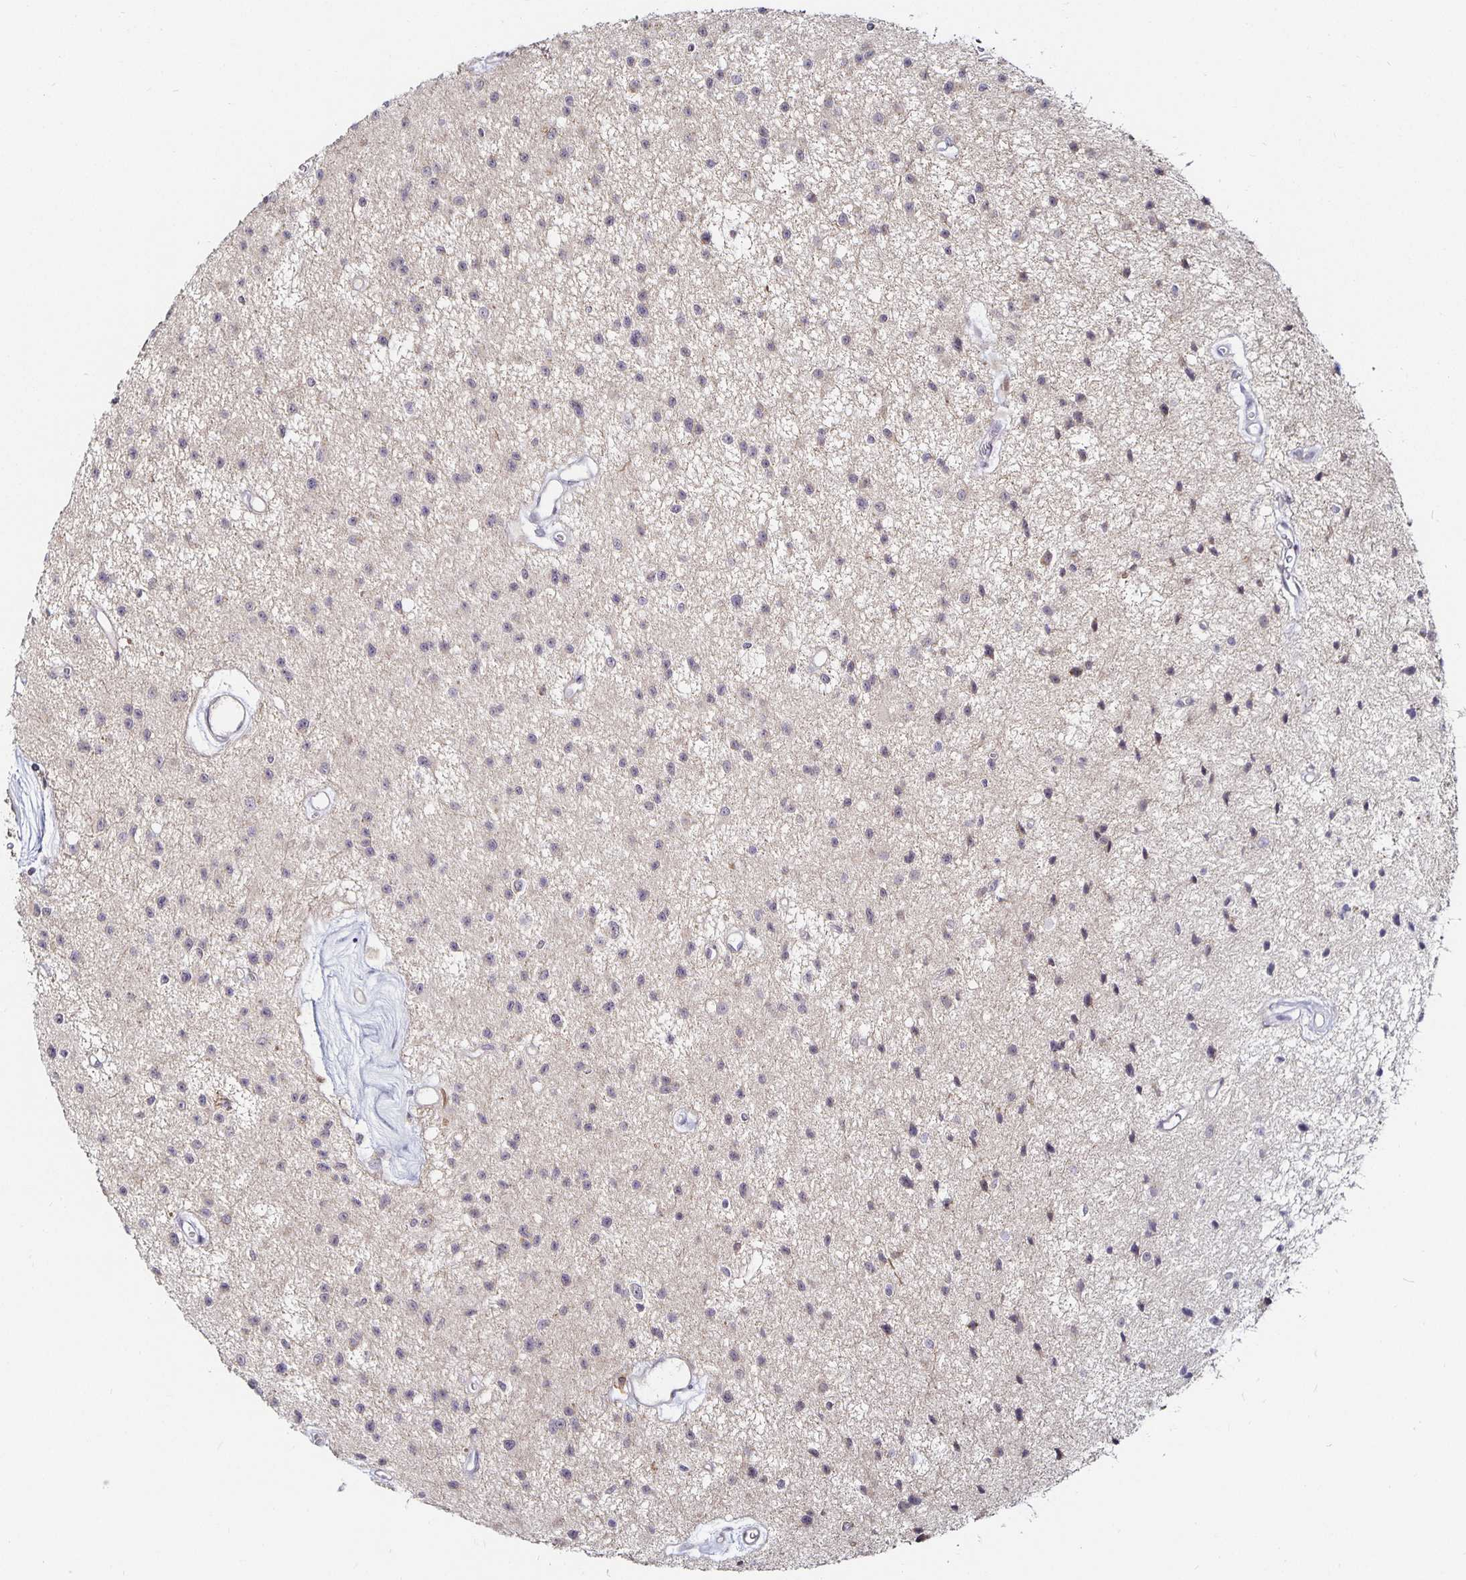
{"staining": {"intensity": "negative", "quantity": "none", "location": "none"}, "tissue": "glioma", "cell_type": "Tumor cells", "image_type": "cancer", "snomed": [{"axis": "morphology", "description": "Glioma, malignant, Low grade"}, {"axis": "topography", "description": "Brain"}], "caption": "This image is of malignant glioma (low-grade) stained with IHC to label a protein in brown with the nuclei are counter-stained blue. There is no staining in tumor cells.", "gene": "ANLN", "patient": {"sex": "male", "age": 43}}